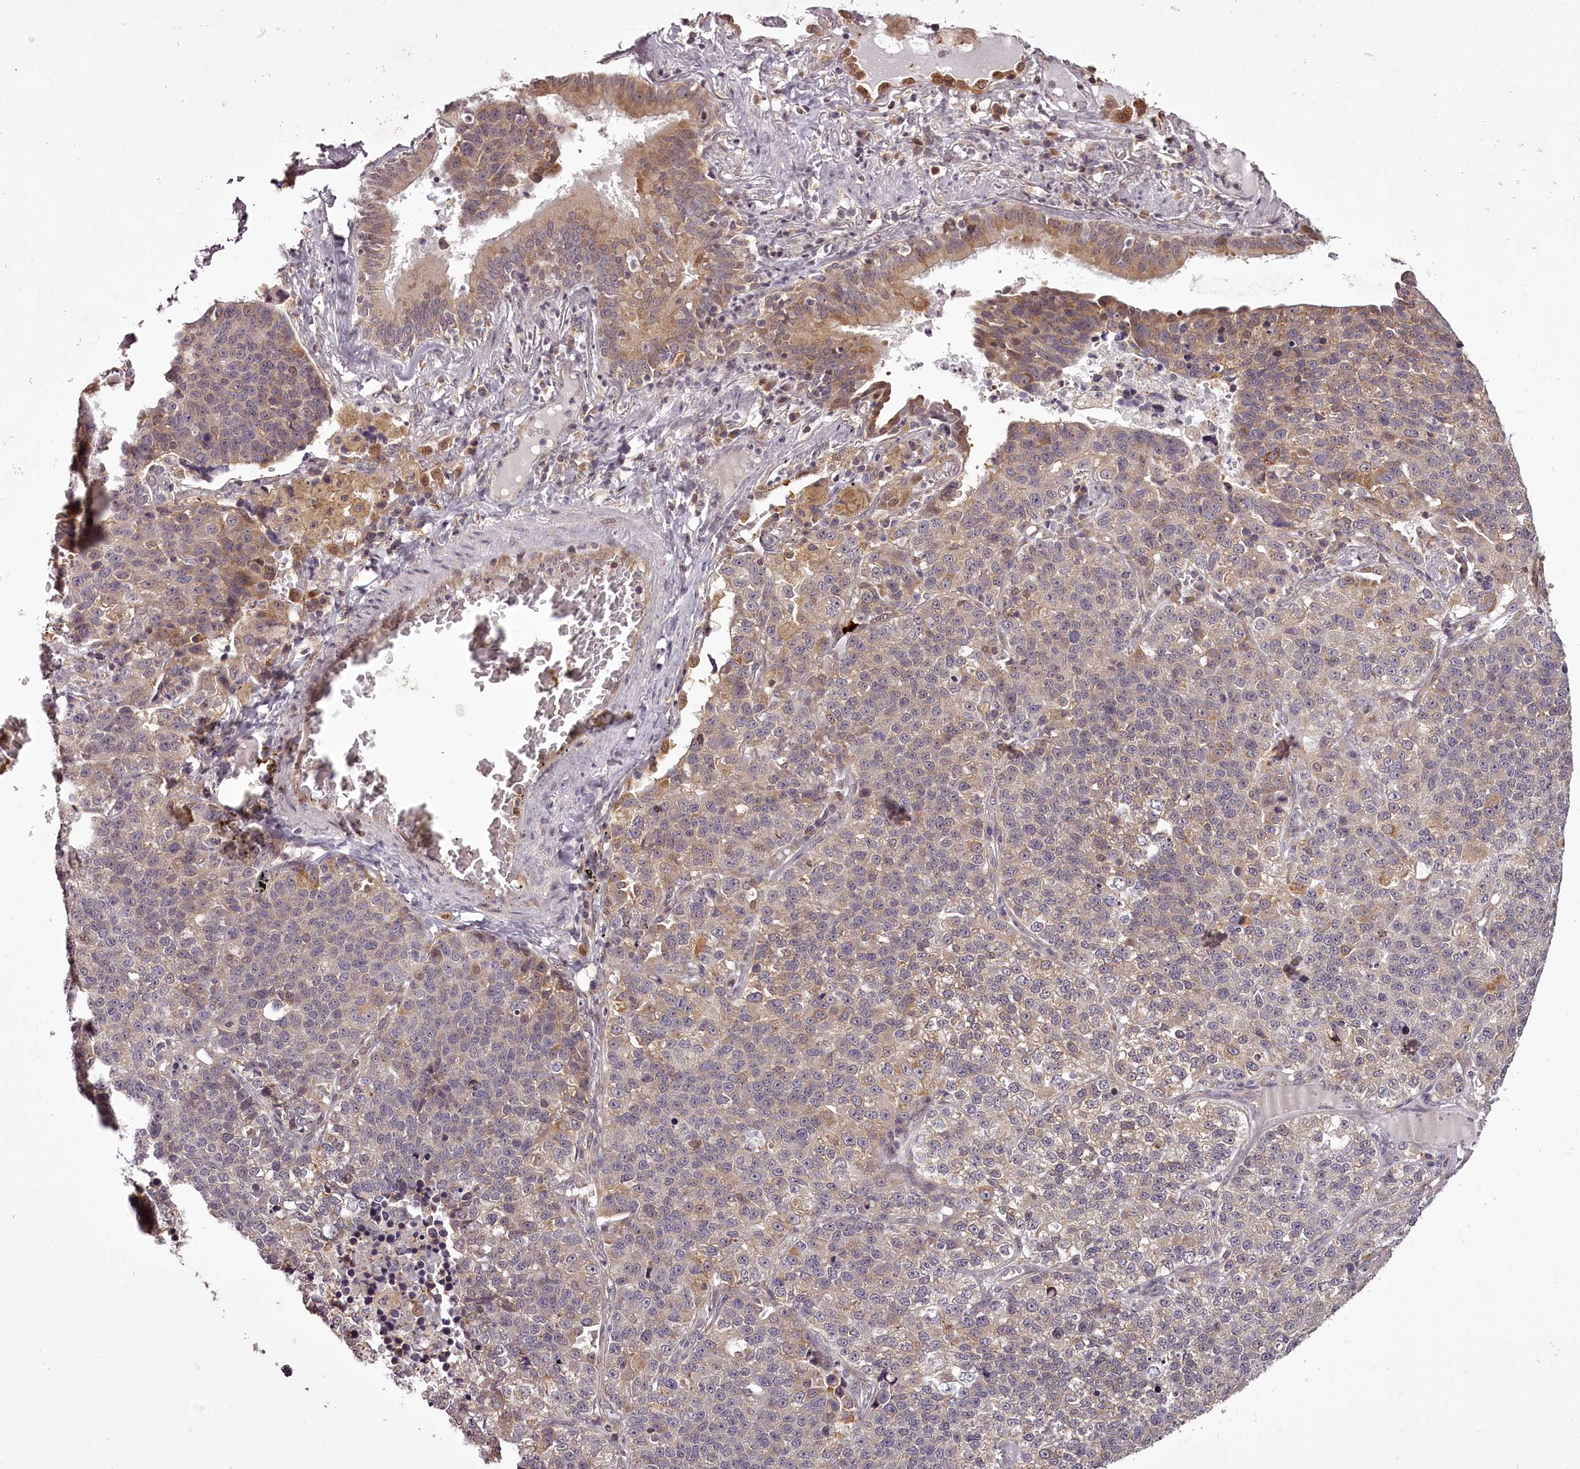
{"staining": {"intensity": "weak", "quantity": "<25%", "location": "cytoplasmic/membranous"}, "tissue": "lung cancer", "cell_type": "Tumor cells", "image_type": "cancer", "snomed": [{"axis": "morphology", "description": "Adenocarcinoma, NOS"}, {"axis": "topography", "description": "Lung"}], "caption": "DAB (3,3'-diaminobenzidine) immunohistochemical staining of human lung cancer reveals no significant staining in tumor cells.", "gene": "CCDC92", "patient": {"sex": "male", "age": 49}}